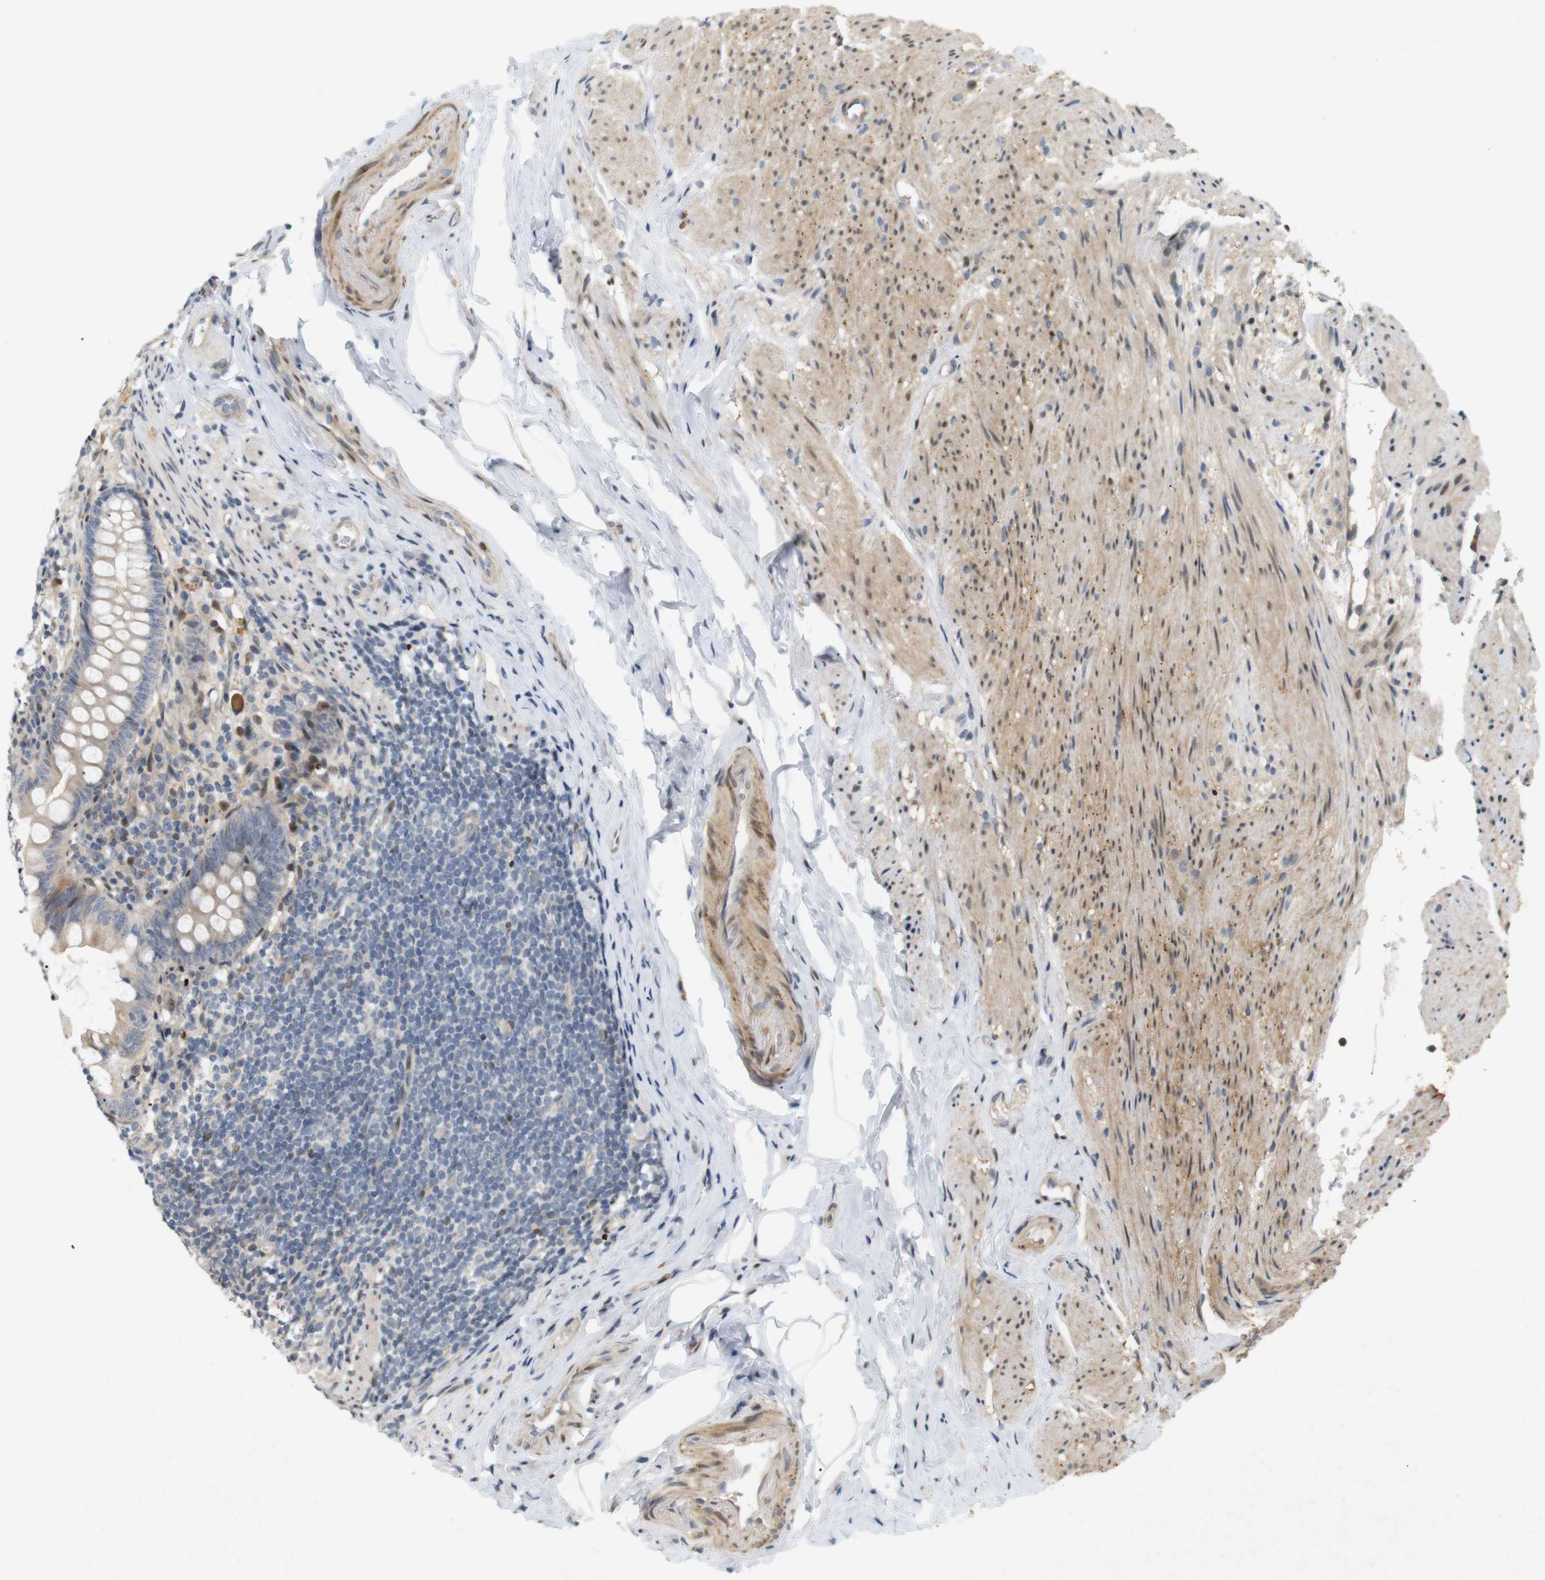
{"staining": {"intensity": "moderate", "quantity": "25%-75%", "location": "cytoplasmic/membranous"}, "tissue": "appendix", "cell_type": "Glandular cells", "image_type": "normal", "snomed": [{"axis": "morphology", "description": "Normal tissue, NOS"}, {"axis": "topography", "description": "Appendix"}], "caption": "DAB (3,3'-diaminobenzidine) immunohistochemical staining of unremarkable human appendix shows moderate cytoplasmic/membranous protein positivity in approximately 25%-75% of glandular cells.", "gene": "PPP1R14A", "patient": {"sex": "female", "age": 77}}